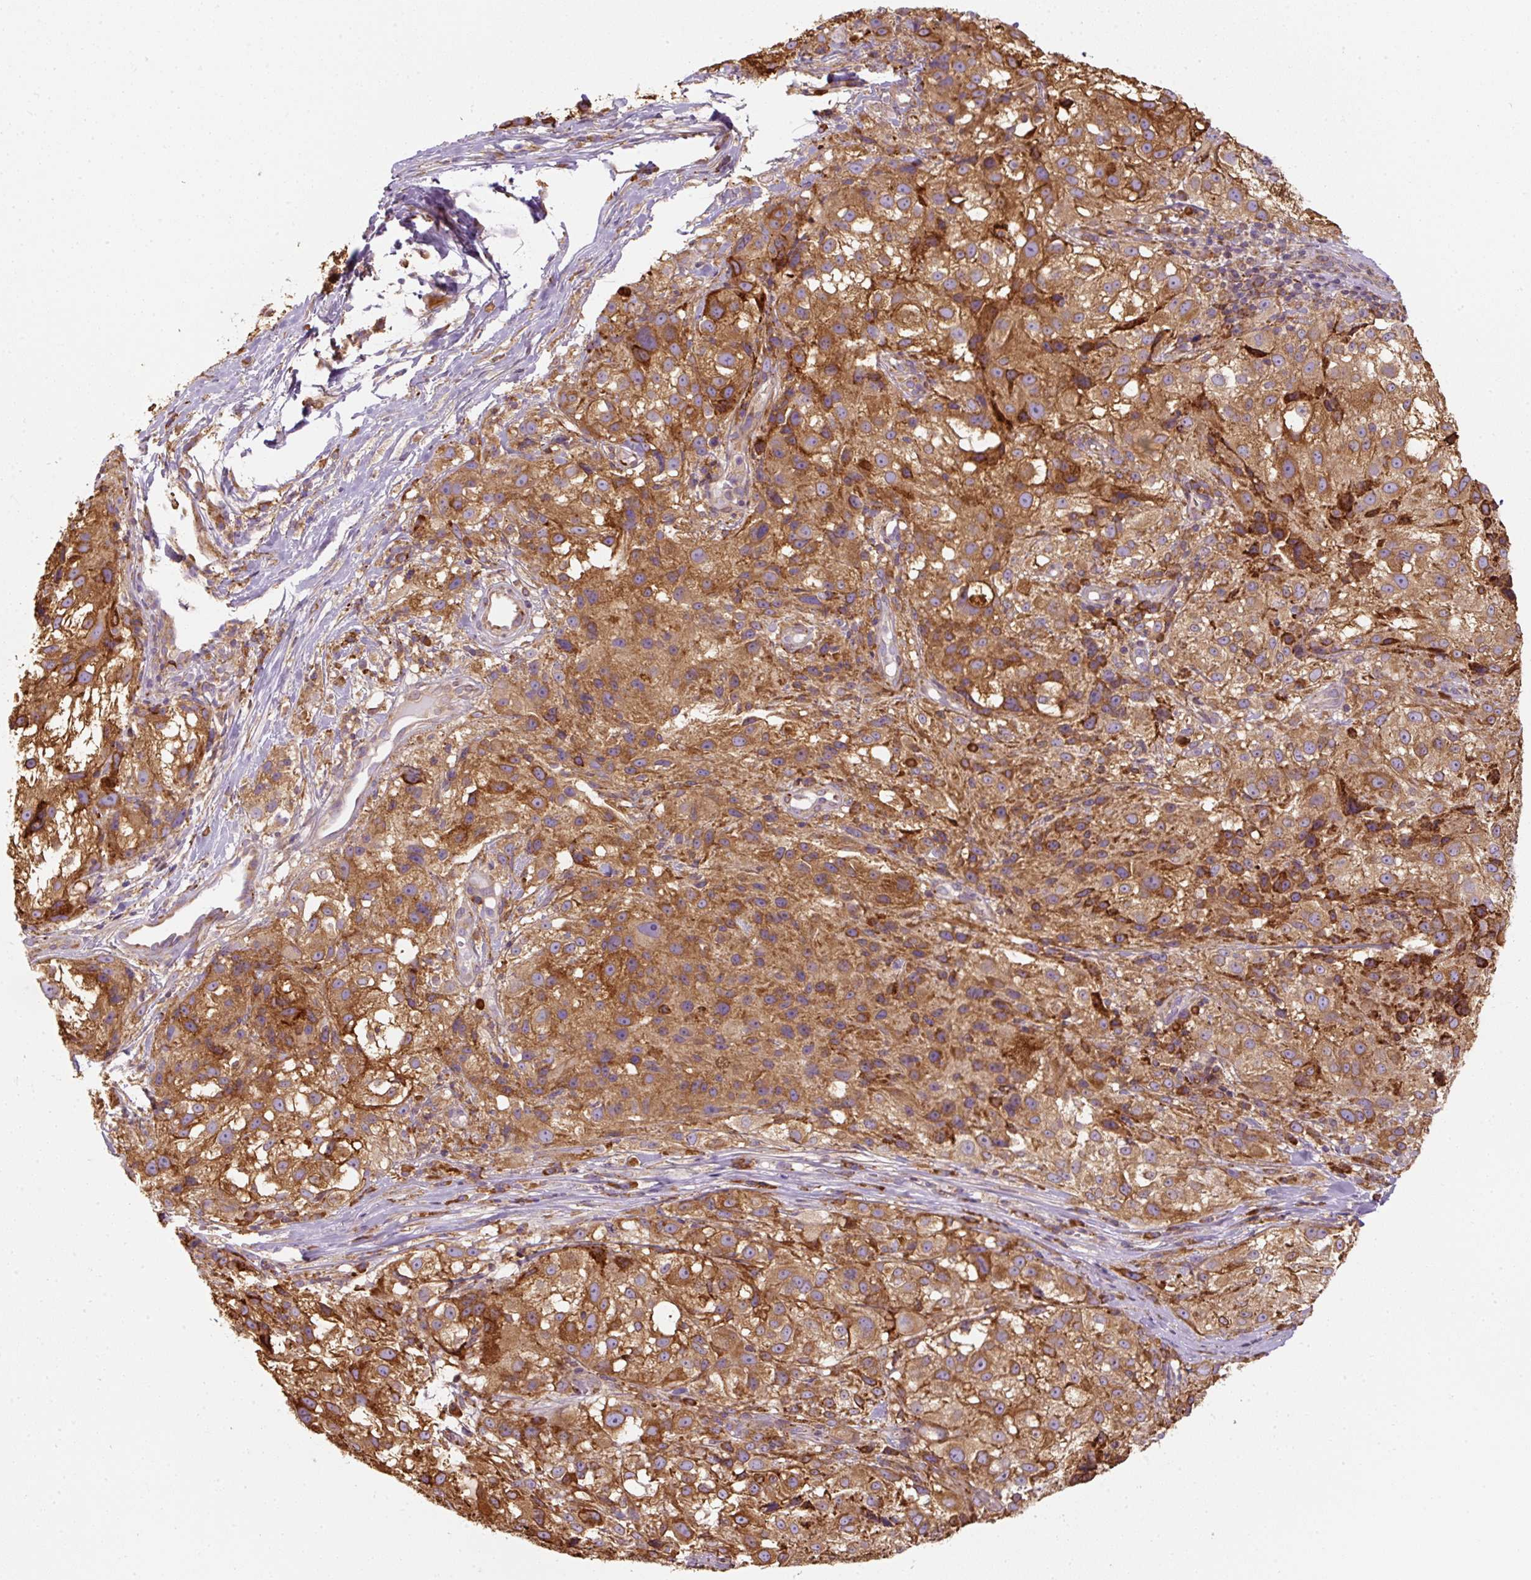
{"staining": {"intensity": "strong", "quantity": ">75%", "location": "cytoplasmic/membranous"}, "tissue": "melanoma", "cell_type": "Tumor cells", "image_type": "cancer", "snomed": [{"axis": "morphology", "description": "Necrosis, NOS"}, {"axis": "morphology", "description": "Malignant melanoma, NOS"}, {"axis": "topography", "description": "Skin"}], "caption": "Tumor cells reveal high levels of strong cytoplasmic/membranous expression in approximately >75% of cells in melanoma.", "gene": "PRKCSH", "patient": {"sex": "female", "age": 87}}